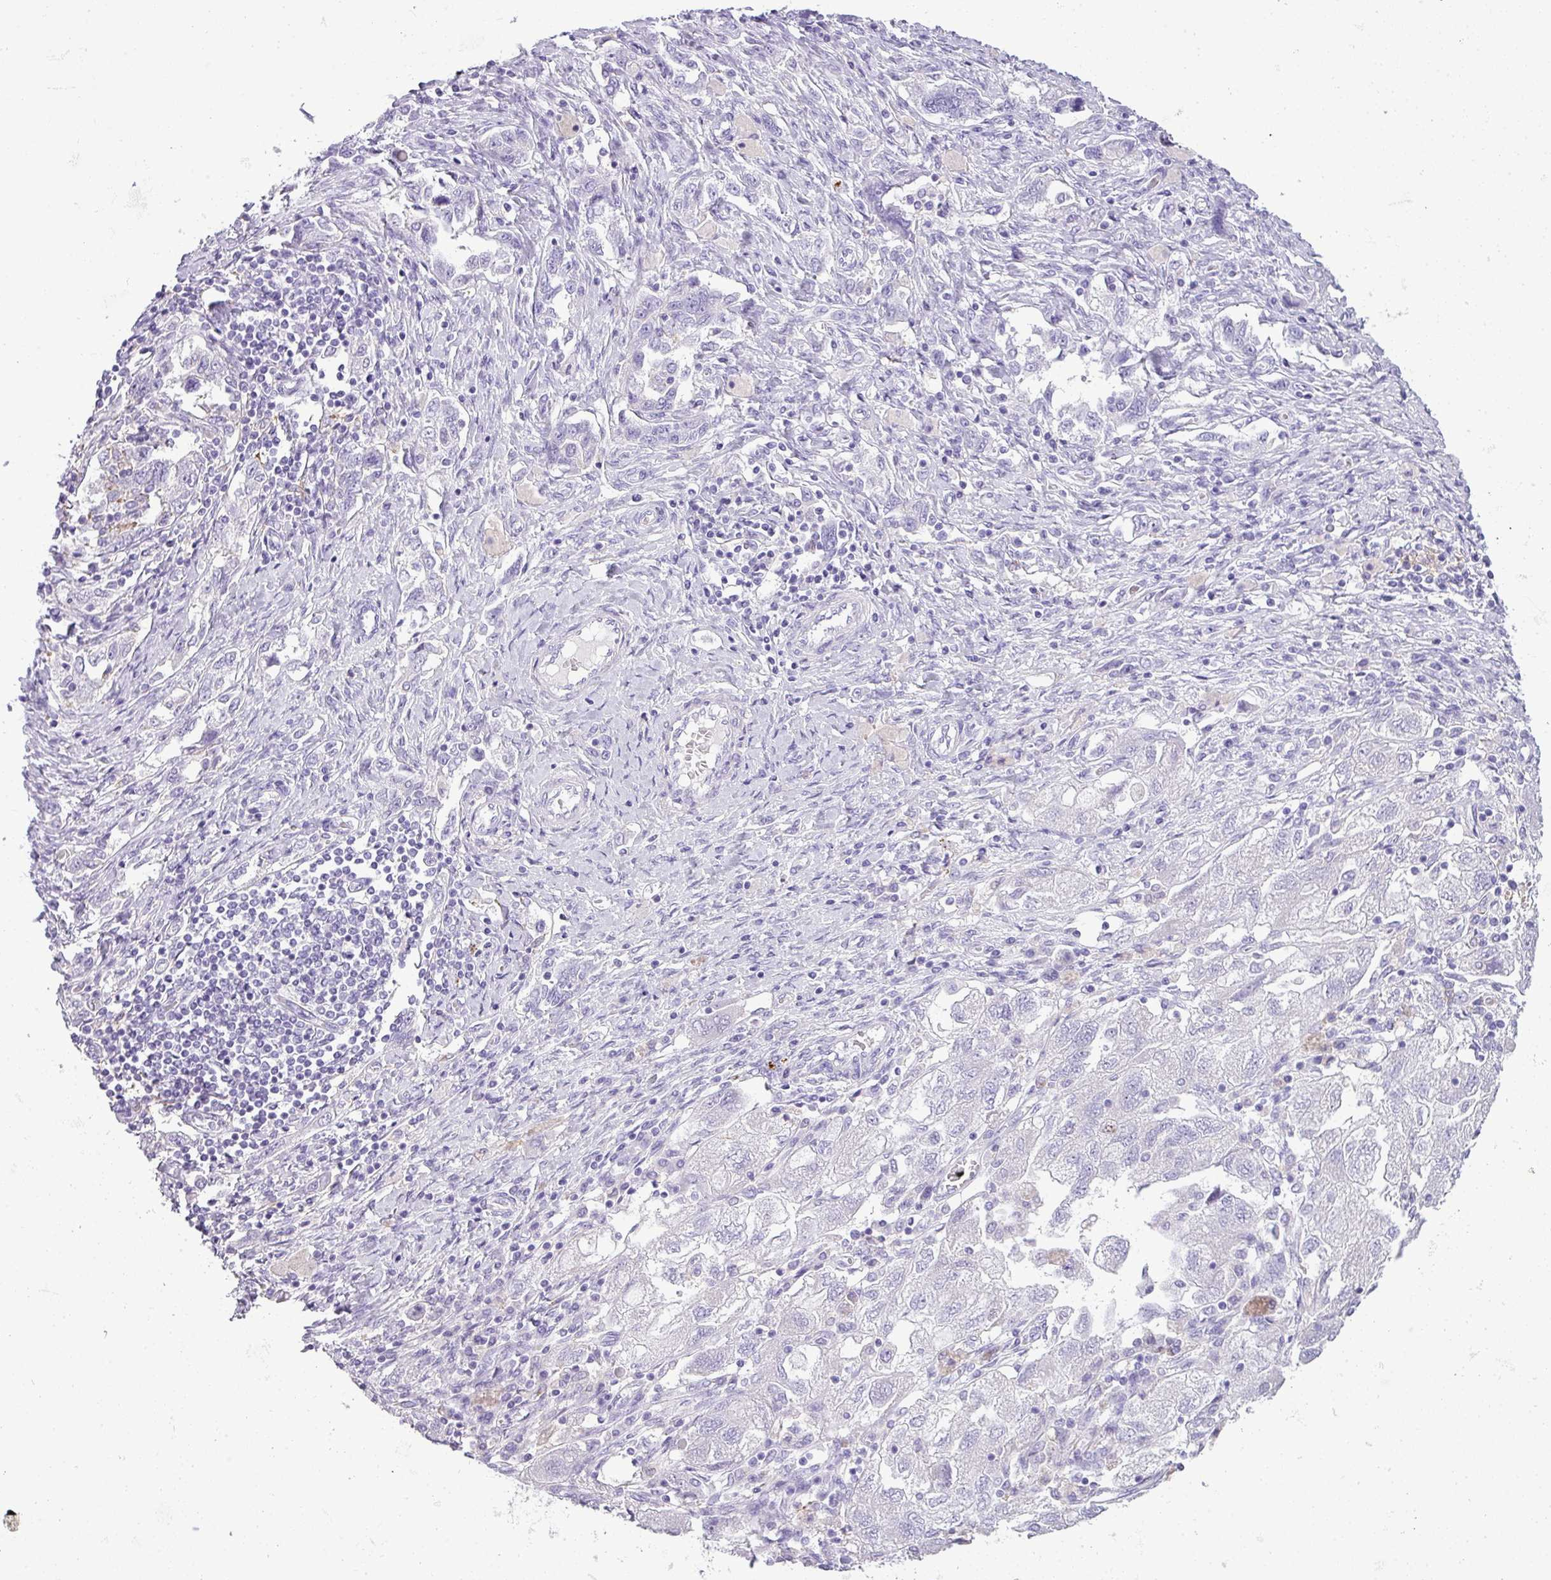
{"staining": {"intensity": "negative", "quantity": "none", "location": "none"}, "tissue": "ovarian cancer", "cell_type": "Tumor cells", "image_type": "cancer", "snomed": [{"axis": "morphology", "description": "Carcinoma, NOS"}, {"axis": "morphology", "description": "Cystadenocarcinoma, serous, NOS"}, {"axis": "topography", "description": "Ovary"}], "caption": "This is an immunohistochemistry (IHC) photomicrograph of human ovarian cancer. There is no positivity in tumor cells.", "gene": "RBMXL2", "patient": {"sex": "female", "age": 69}}